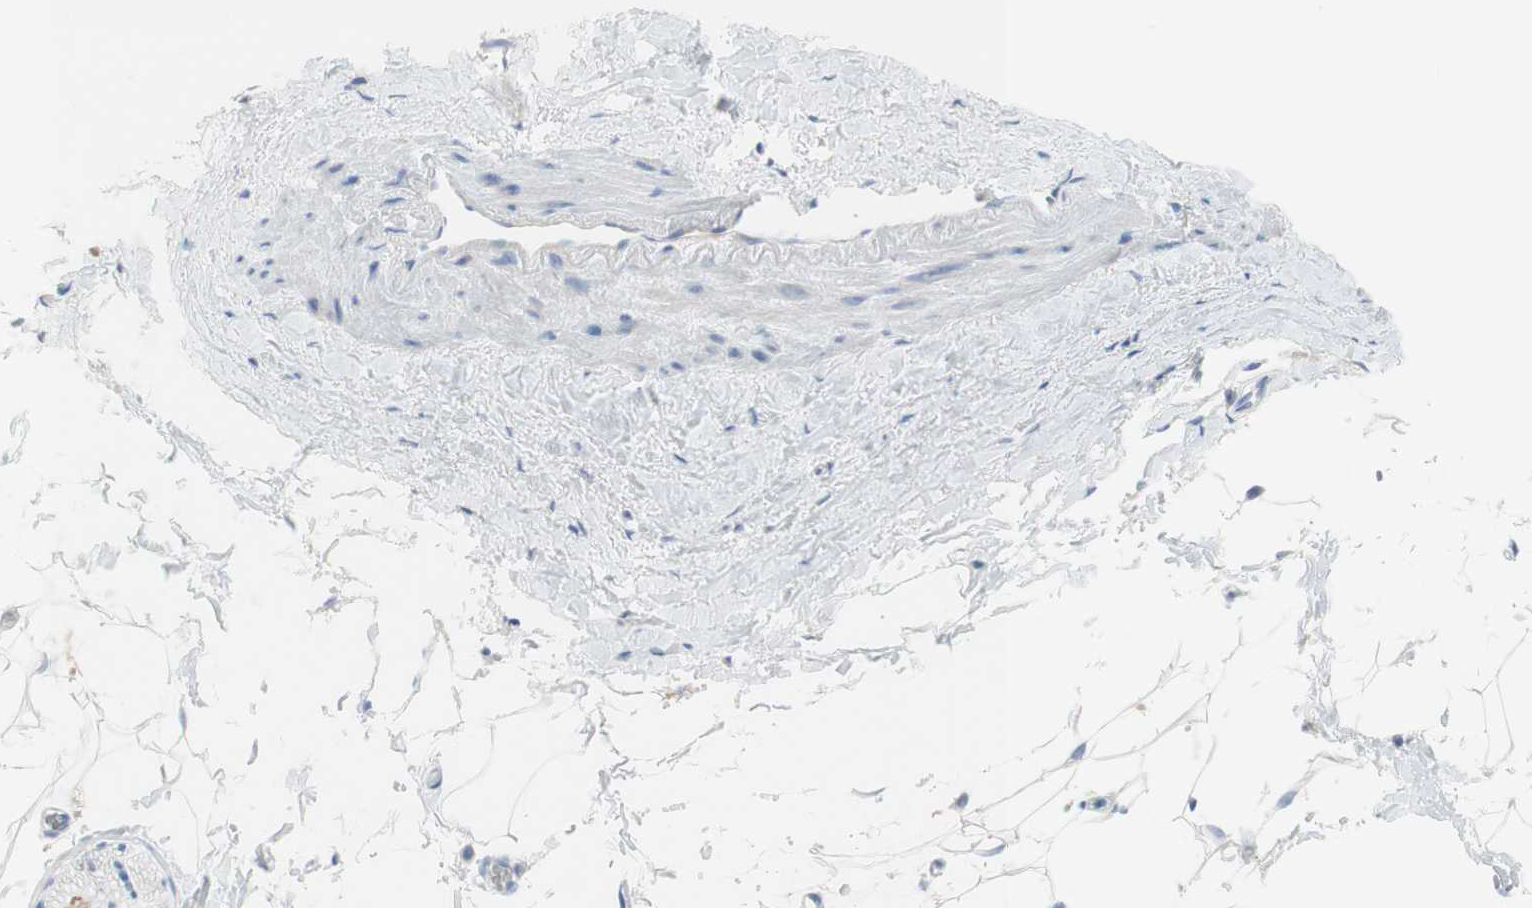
{"staining": {"intensity": "negative", "quantity": "none", "location": "none"}, "tissue": "adipose tissue", "cell_type": "Adipocytes", "image_type": "normal", "snomed": [{"axis": "morphology", "description": "Normal tissue, NOS"}, {"axis": "topography", "description": "Adipose tissue"}, {"axis": "topography", "description": "Peripheral nerve tissue"}], "caption": "High power microscopy image of an immunohistochemistry (IHC) histopathology image of normal adipose tissue, revealing no significant positivity in adipocytes. (Brightfield microscopy of DAB (3,3'-diaminobenzidine) immunohistochemistry at high magnification).", "gene": "ATP2B1", "patient": {"sex": "male", "age": 52}}